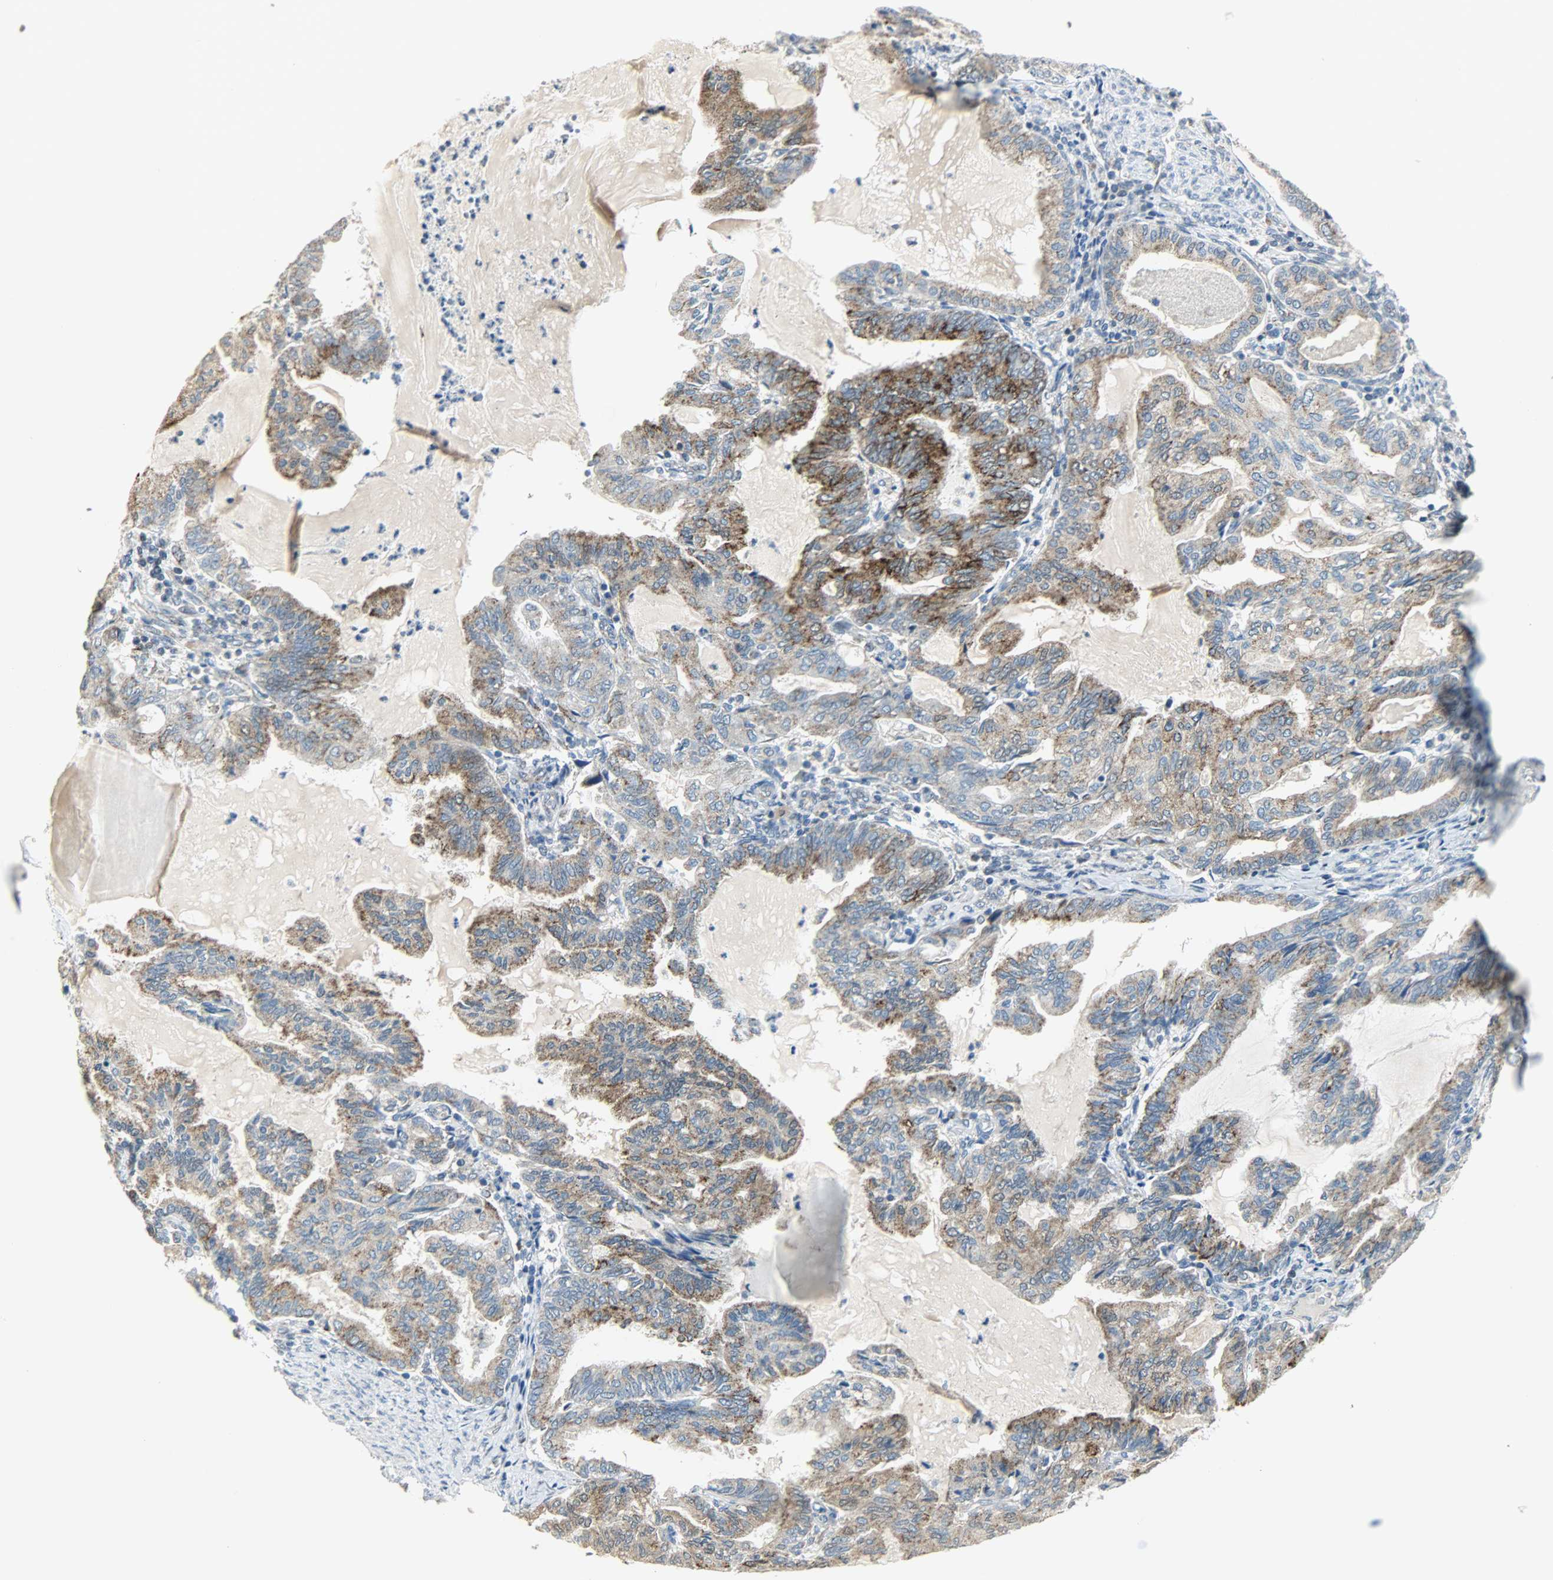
{"staining": {"intensity": "moderate", "quantity": ">75%", "location": "cytoplasmic/membranous"}, "tissue": "endometrial cancer", "cell_type": "Tumor cells", "image_type": "cancer", "snomed": [{"axis": "morphology", "description": "Adenocarcinoma, NOS"}, {"axis": "topography", "description": "Endometrium"}], "caption": "The immunohistochemical stain highlights moderate cytoplasmic/membranous positivity in tumor cells of endometrial cancer (adenocarcinoma) tissue. The staining was performed using DAB, with brown indicating positive protein expression. Nuclei are stained blue with hematoxylin.", "gene": "PPP1R1B", "patient": {"sex": "female", "age": 86}}